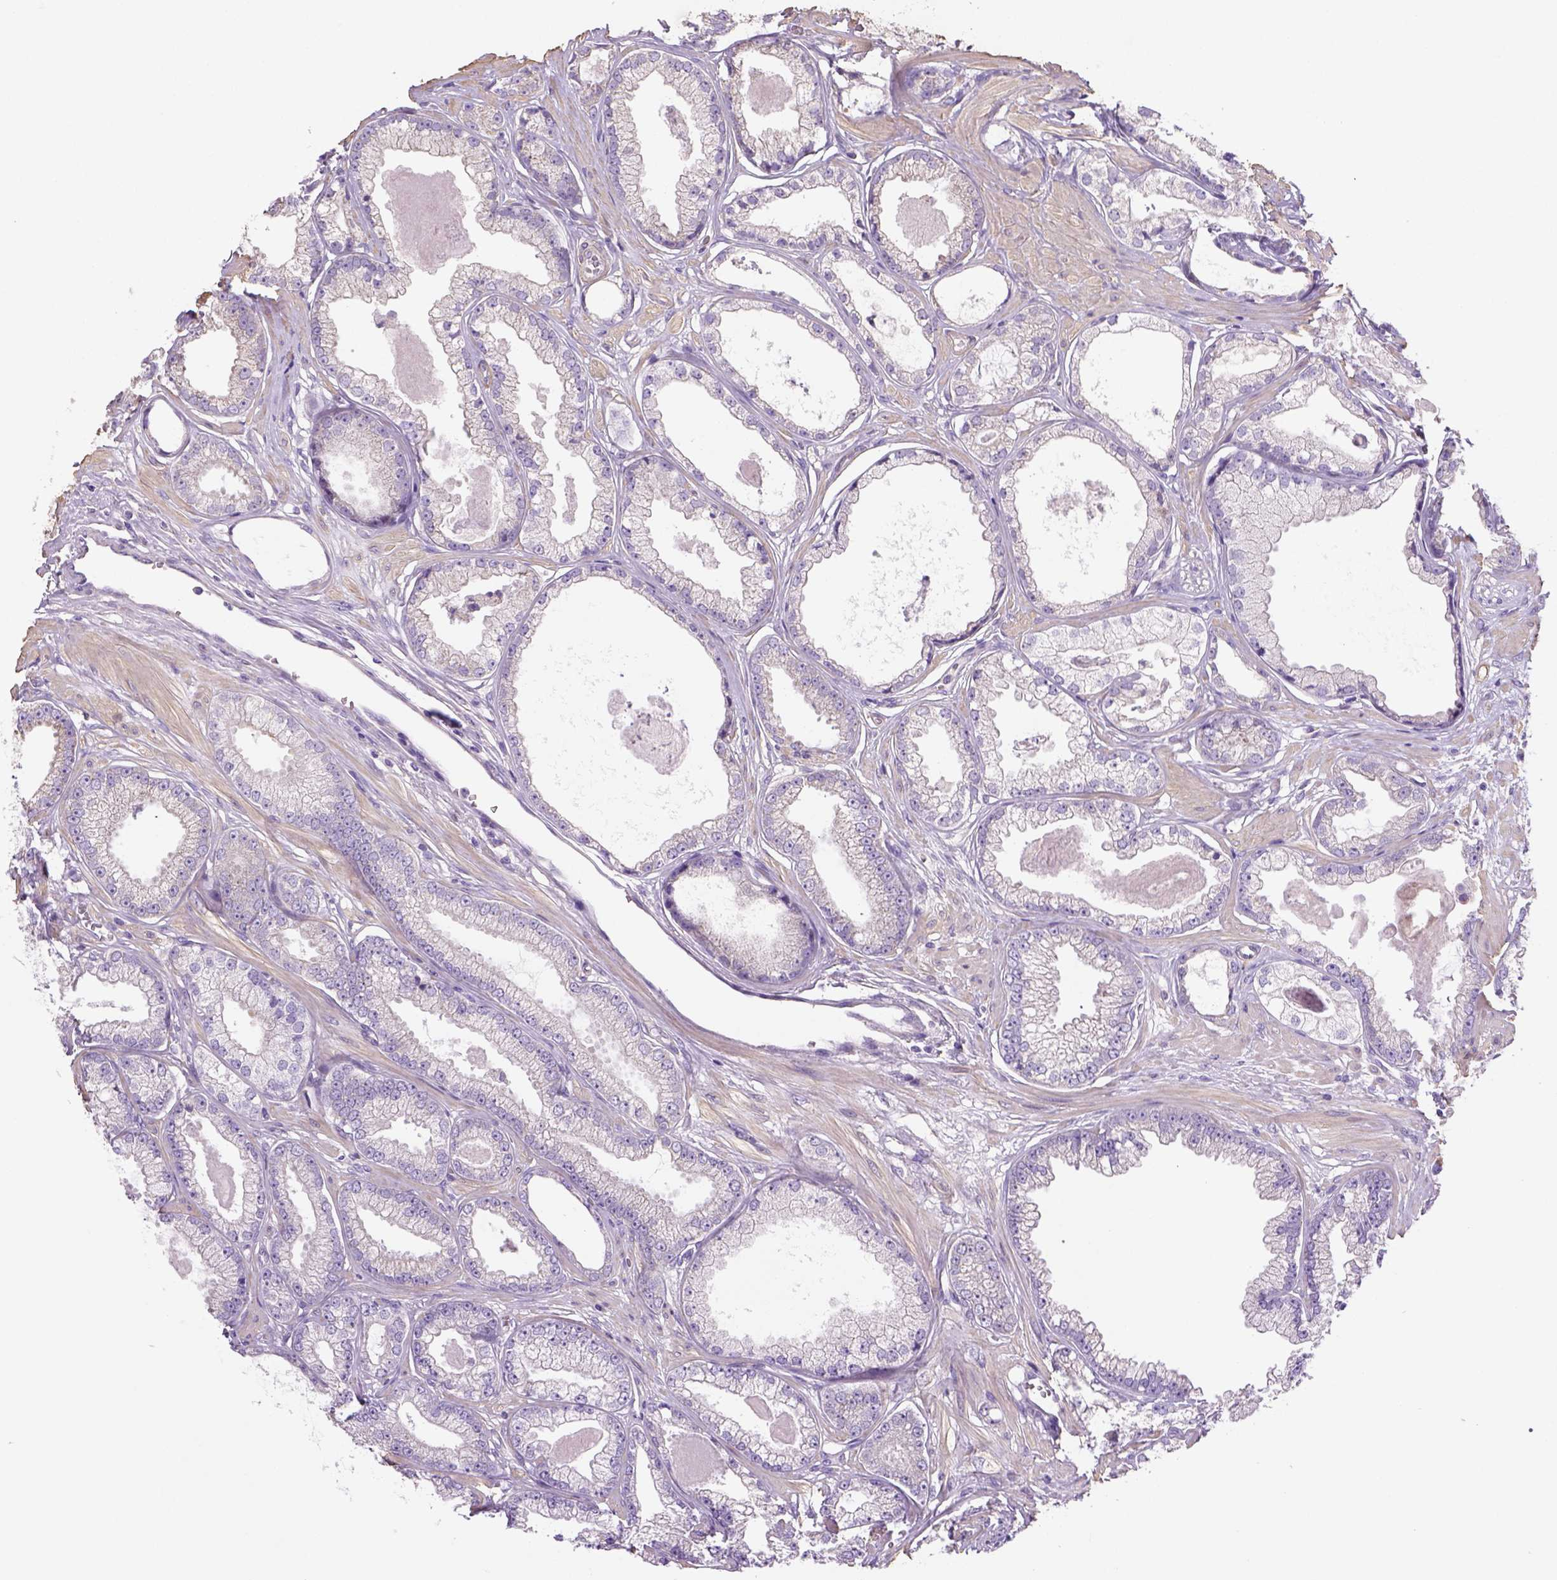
{"staining": {"intensity": "negative", "quantity": "none", "location": "none"}, "tissue": "prostate cancer", "cell_type": "Tumor cells", "image_type": "cancer", "snomed": [{"axis": "morphology", "description": "Adenocarcinoma, Low grade"}, {"axis": "topography", "description": "Prostate"}], "caption": "Protein analysis of low-grade adenocarcinoma (prostate) shows no significant expression in tumor cells.", "gene": "HTRA1", "patient": {"sex": "male", "age": 64}}